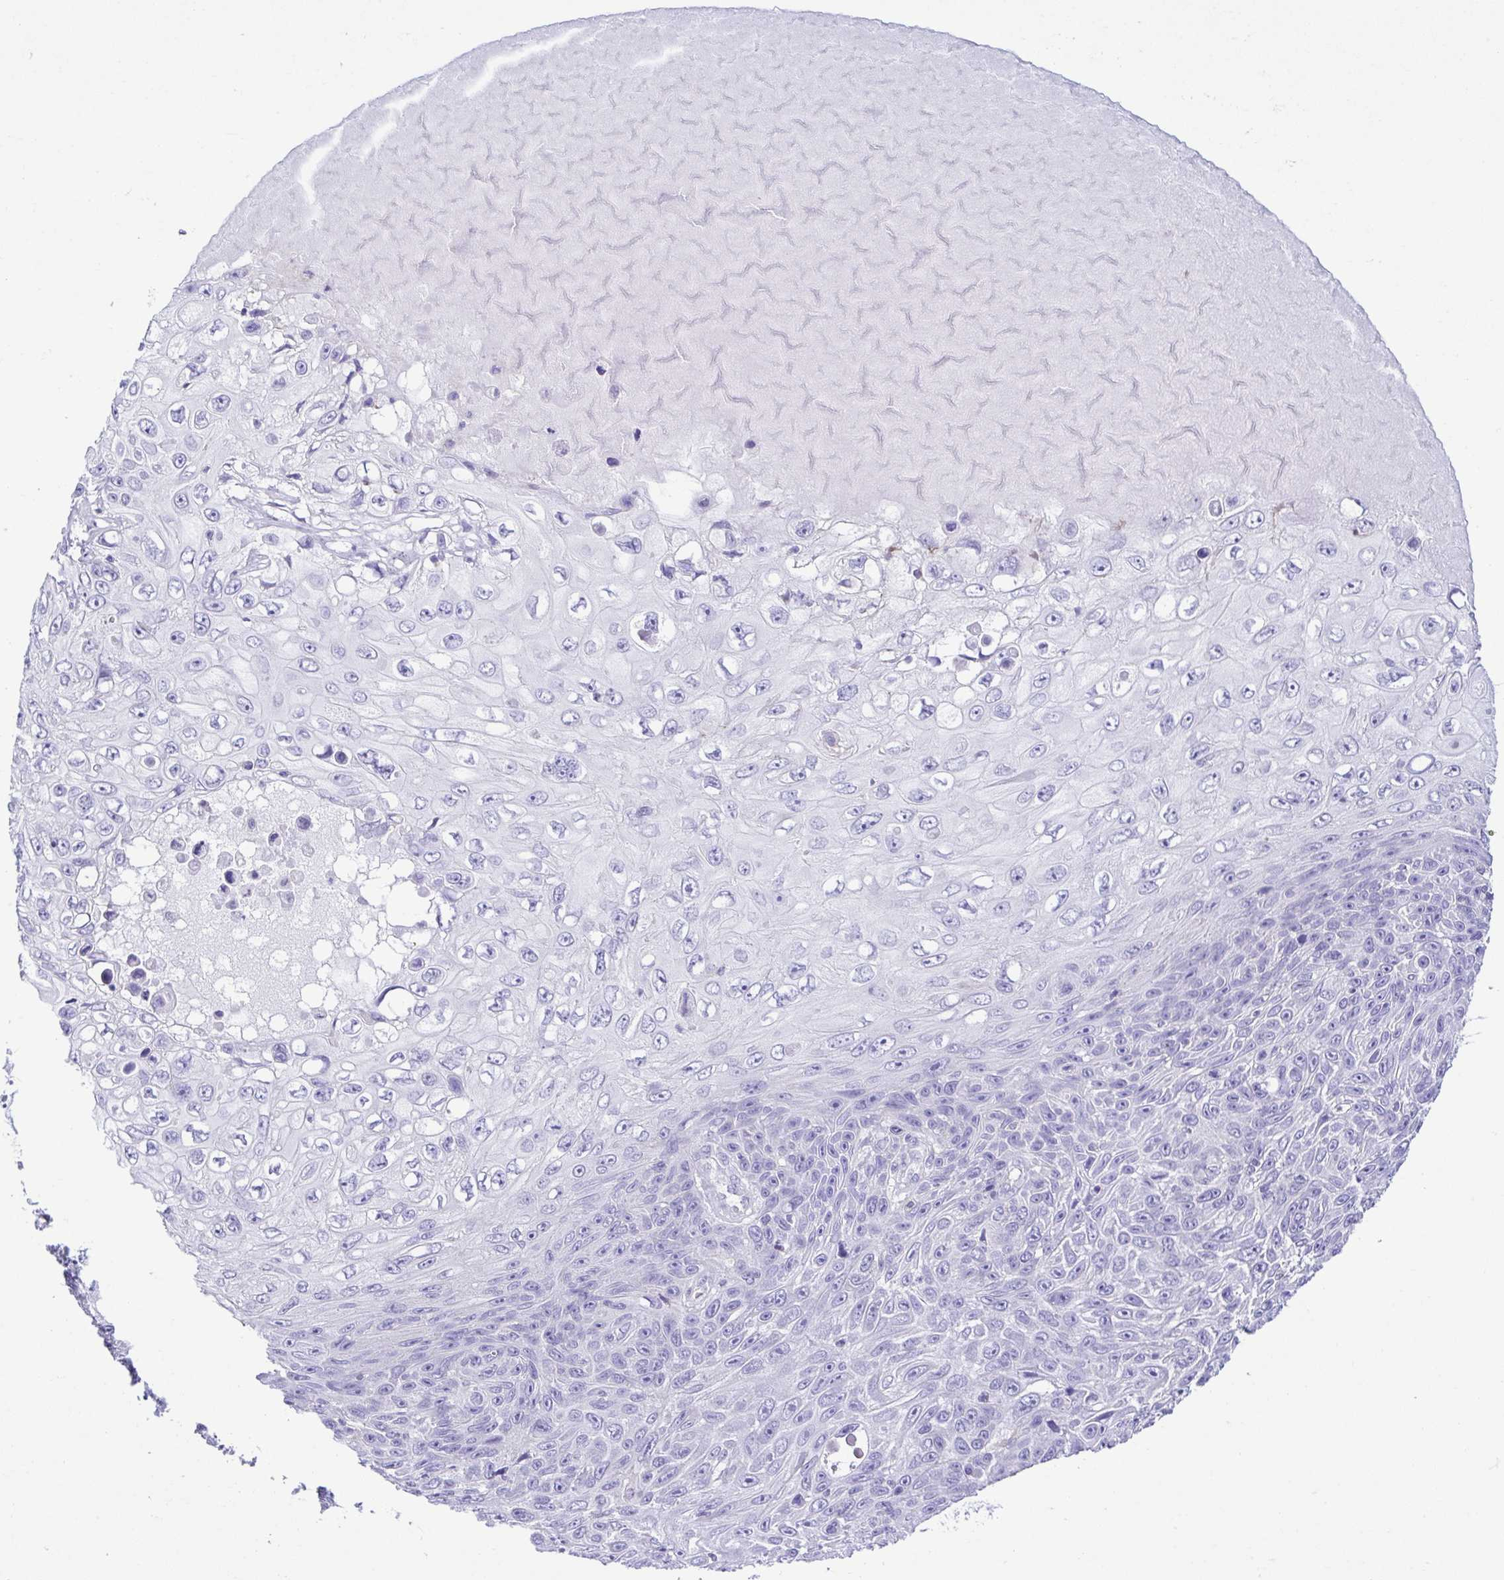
{"staining": {"intensity": "negative", "quantity": "none", "location": "none"}, "tissue": "skin cancer", "cell_type": "Tumor cells", "image_type": "cancer", "snomed": [{"axis": "morphology", "description": "Squamous cell carcinoma, NOS"}, {"axis": "topography", "description": "Skin"}], "caption": "High magnification brightfield microscopy of skin cancer (squamous cell carcinoma) stained with DAB (brown) and counterstained with hematoxylin (blue): tumor cells show no significant staining.", "gene": "GPR182", "patient": {"sex": "male", "age": 82}}